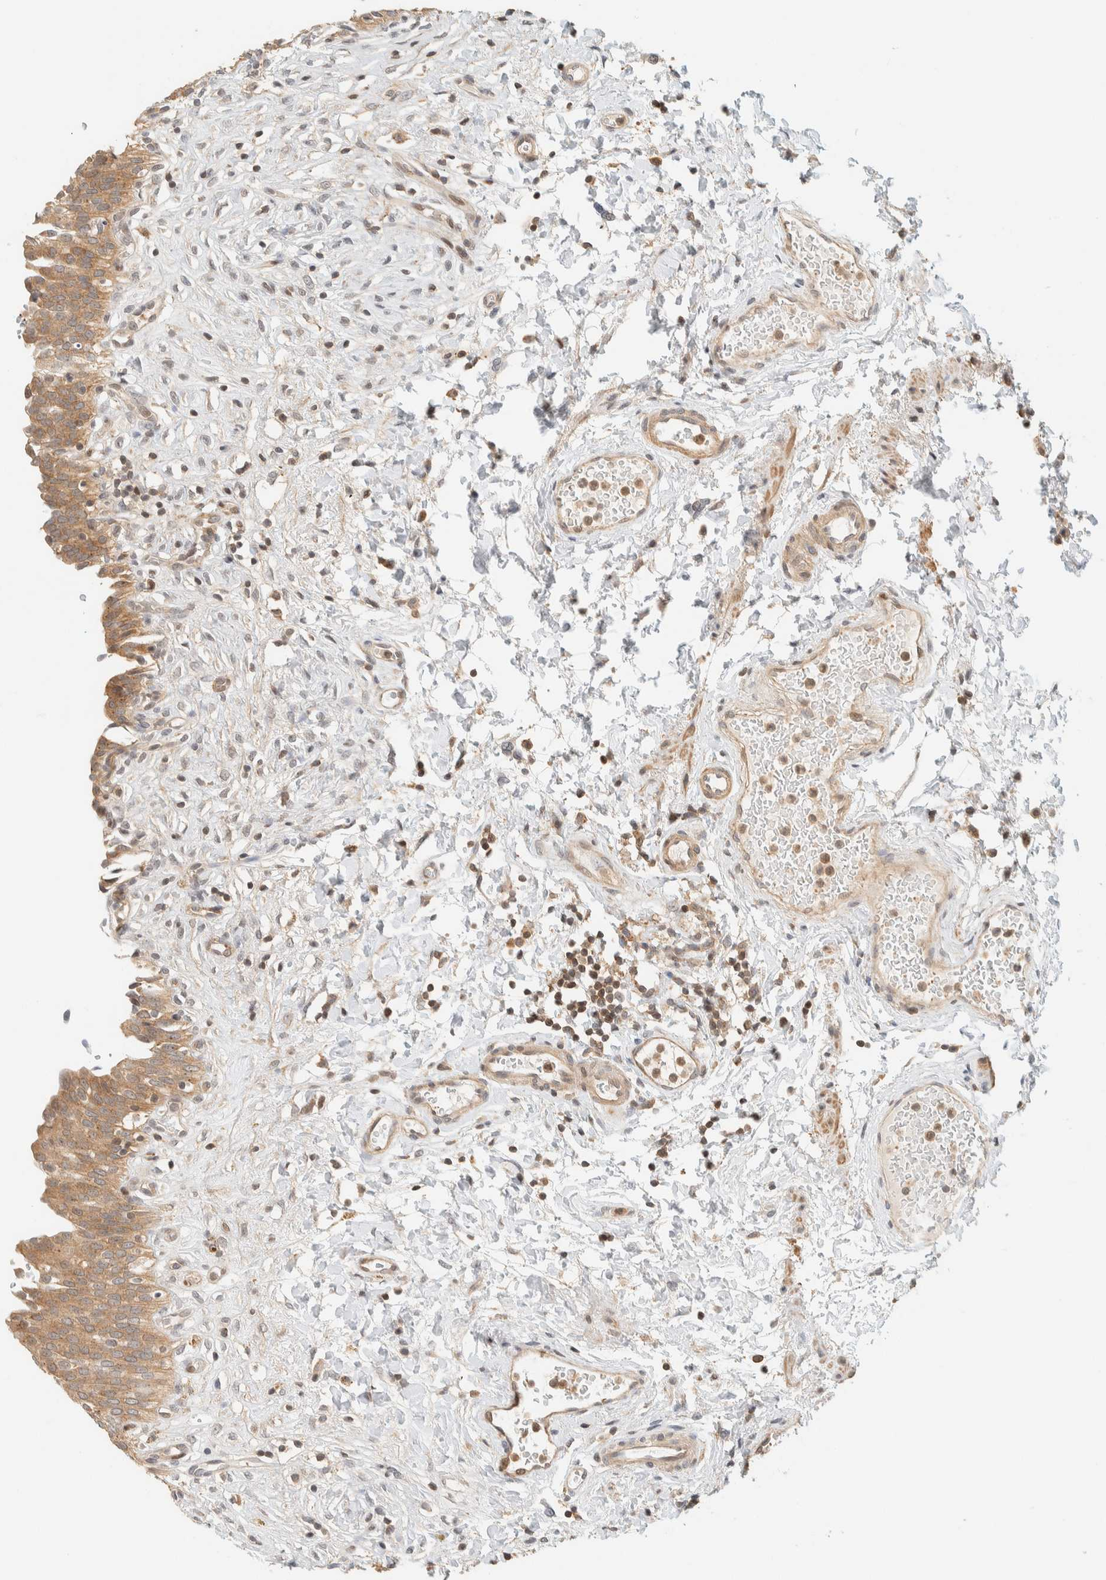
{"staining": {"intensity": "moderate", "quantity": ">75%", "location": "cytoplasmic/membranous"}, "tissue": "urinary bladder", "cell_type": "Urothelial cells", "image_type": "normal", "snomed": [{"axis": "morphology", "description": "Urothelial carcinoma, High grade"}, {"axis": "topography", "description": "Urinary bladder"}], "caption": "Protein positivity by immunohistochemistry exhibits moderate cytoplasmic/membranous expression in approximately >75% of urothelial cells in unremarkable urinary bladder.", "gene": "ARFGEF1", "patient": {"sex": "male", "age": 46}}